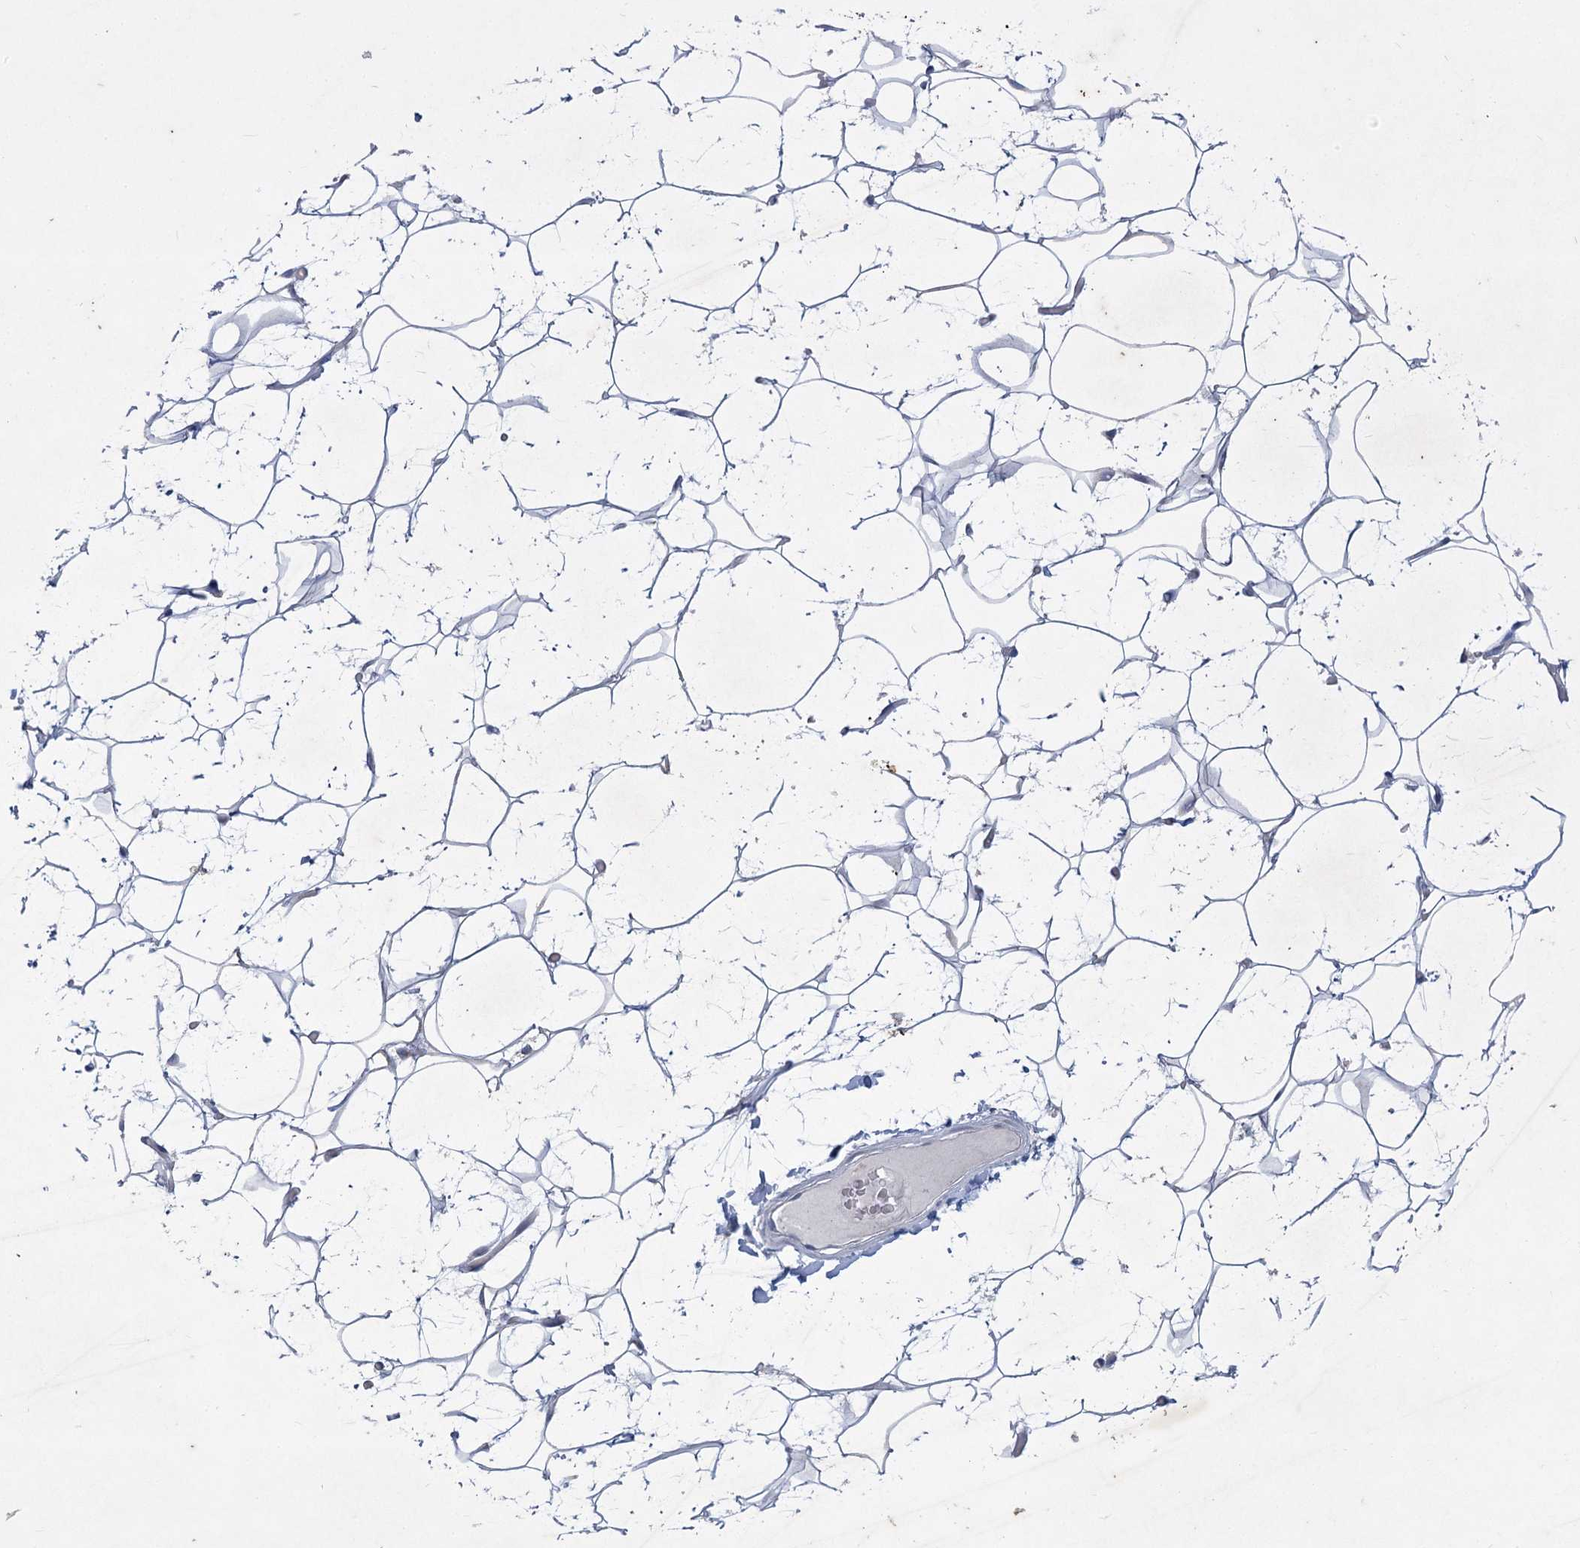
{"staining": {"intensity": "negative", "quantity": "none", "location": "none"}, "tissue": "adipose tissue", "cell_type": "Adipocytes", "image_type": "normal", "snomed": [{"axis": "morphology", "description": "Normal tissue, NOS"}, {"axis": "topography", "description": "Breast"}], "caption": "Immunohistochemistry (IHC) image of normal human adipose tissue stained for a protein (brown), which exhibits no expression in adipocytes.", "gene": "PLA2G12A", "patient": {"sex": "female", "age": 26}}